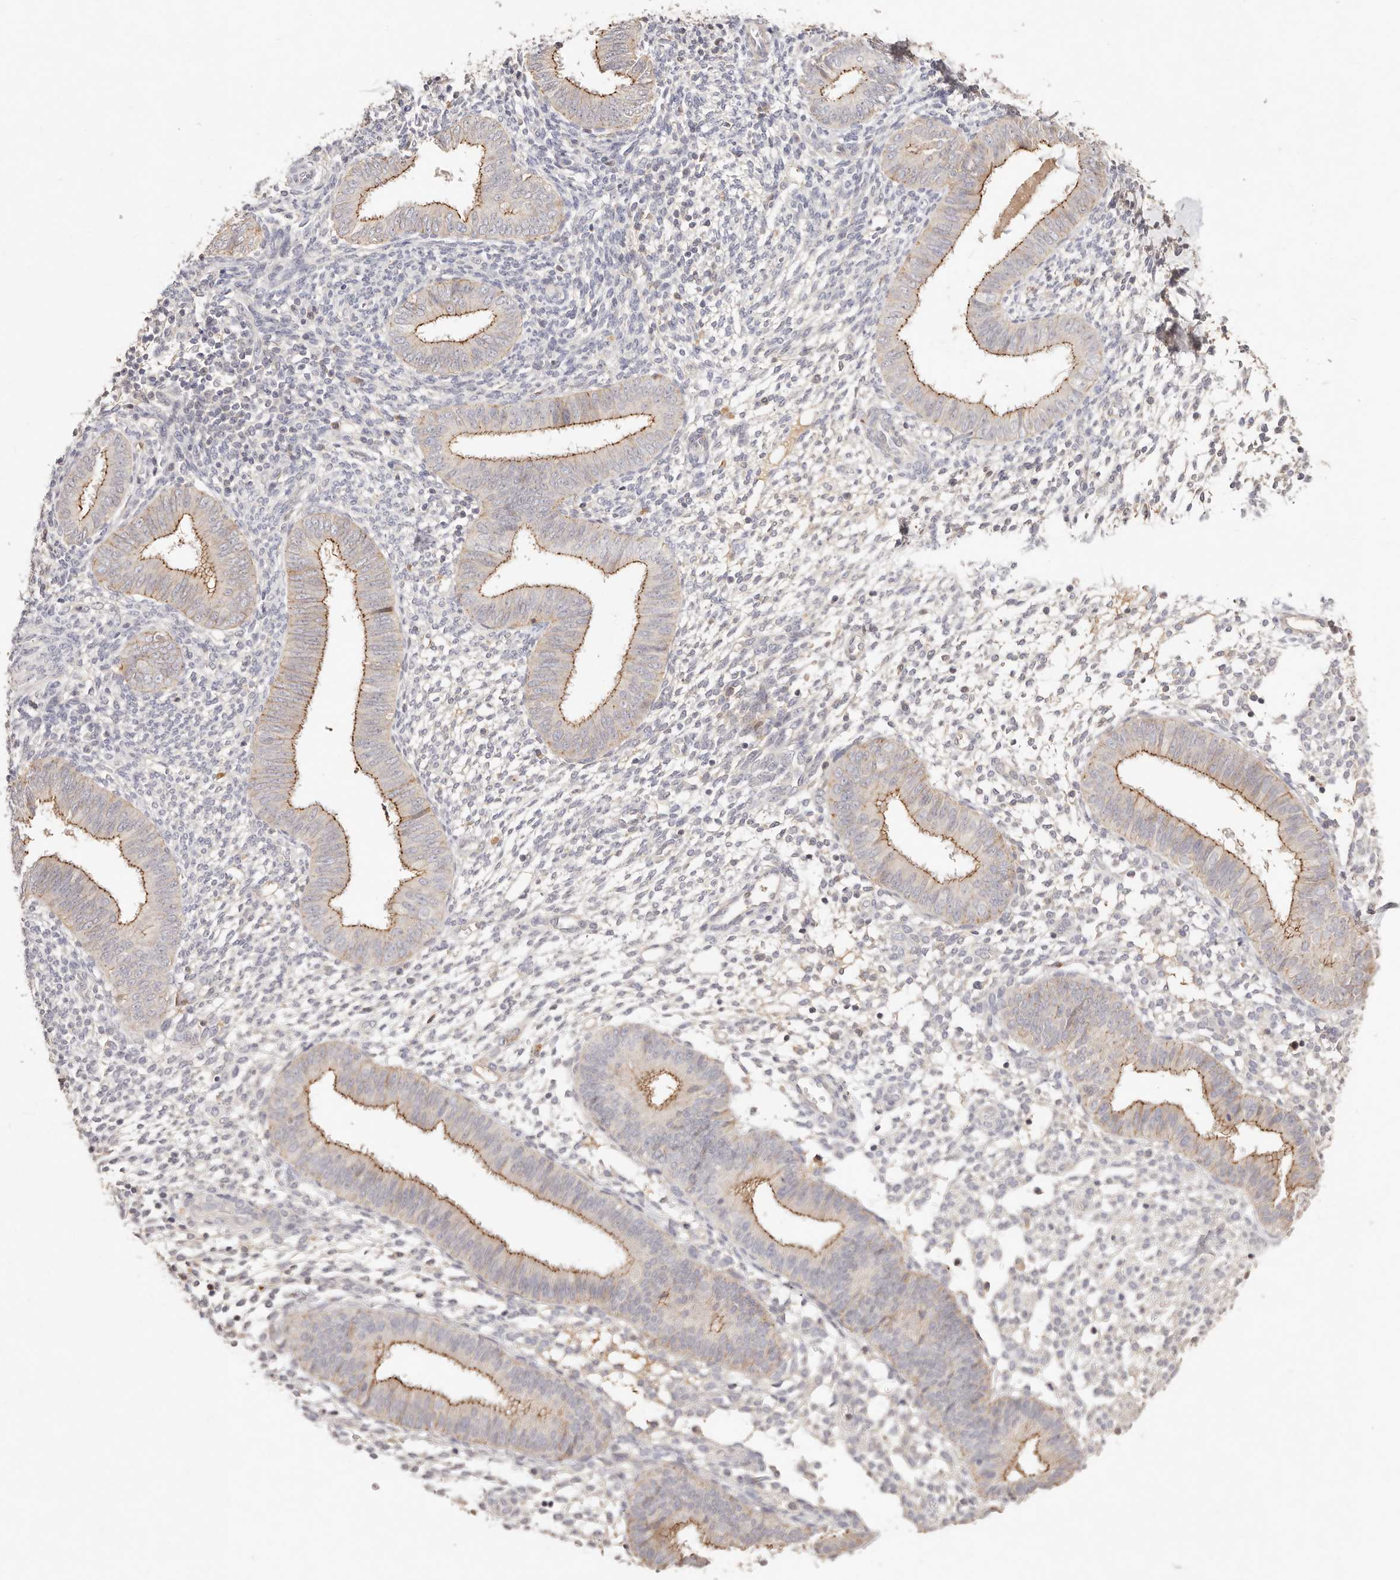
{"staining": {"intensity": "negative", "quantity": "none", "location": "none"}, "tissue": "endometrium", "cell_type": "Cells in endometrial stroma", "image_type": "normal", "snomed": [{"axis": "morphology", "description": "Normal tissue, NOS"}, {"axis": "topography", "description": "Uterus"}, {"axis": "topography", "description": "Endometrium"}], "caption": "Cells in endometrial stroma are negative for brown protein staining in normal endometrium. (DAB IHC, high magnification).", "gene": "CXADR", "patient": {"sex": "female", "age": 48}}